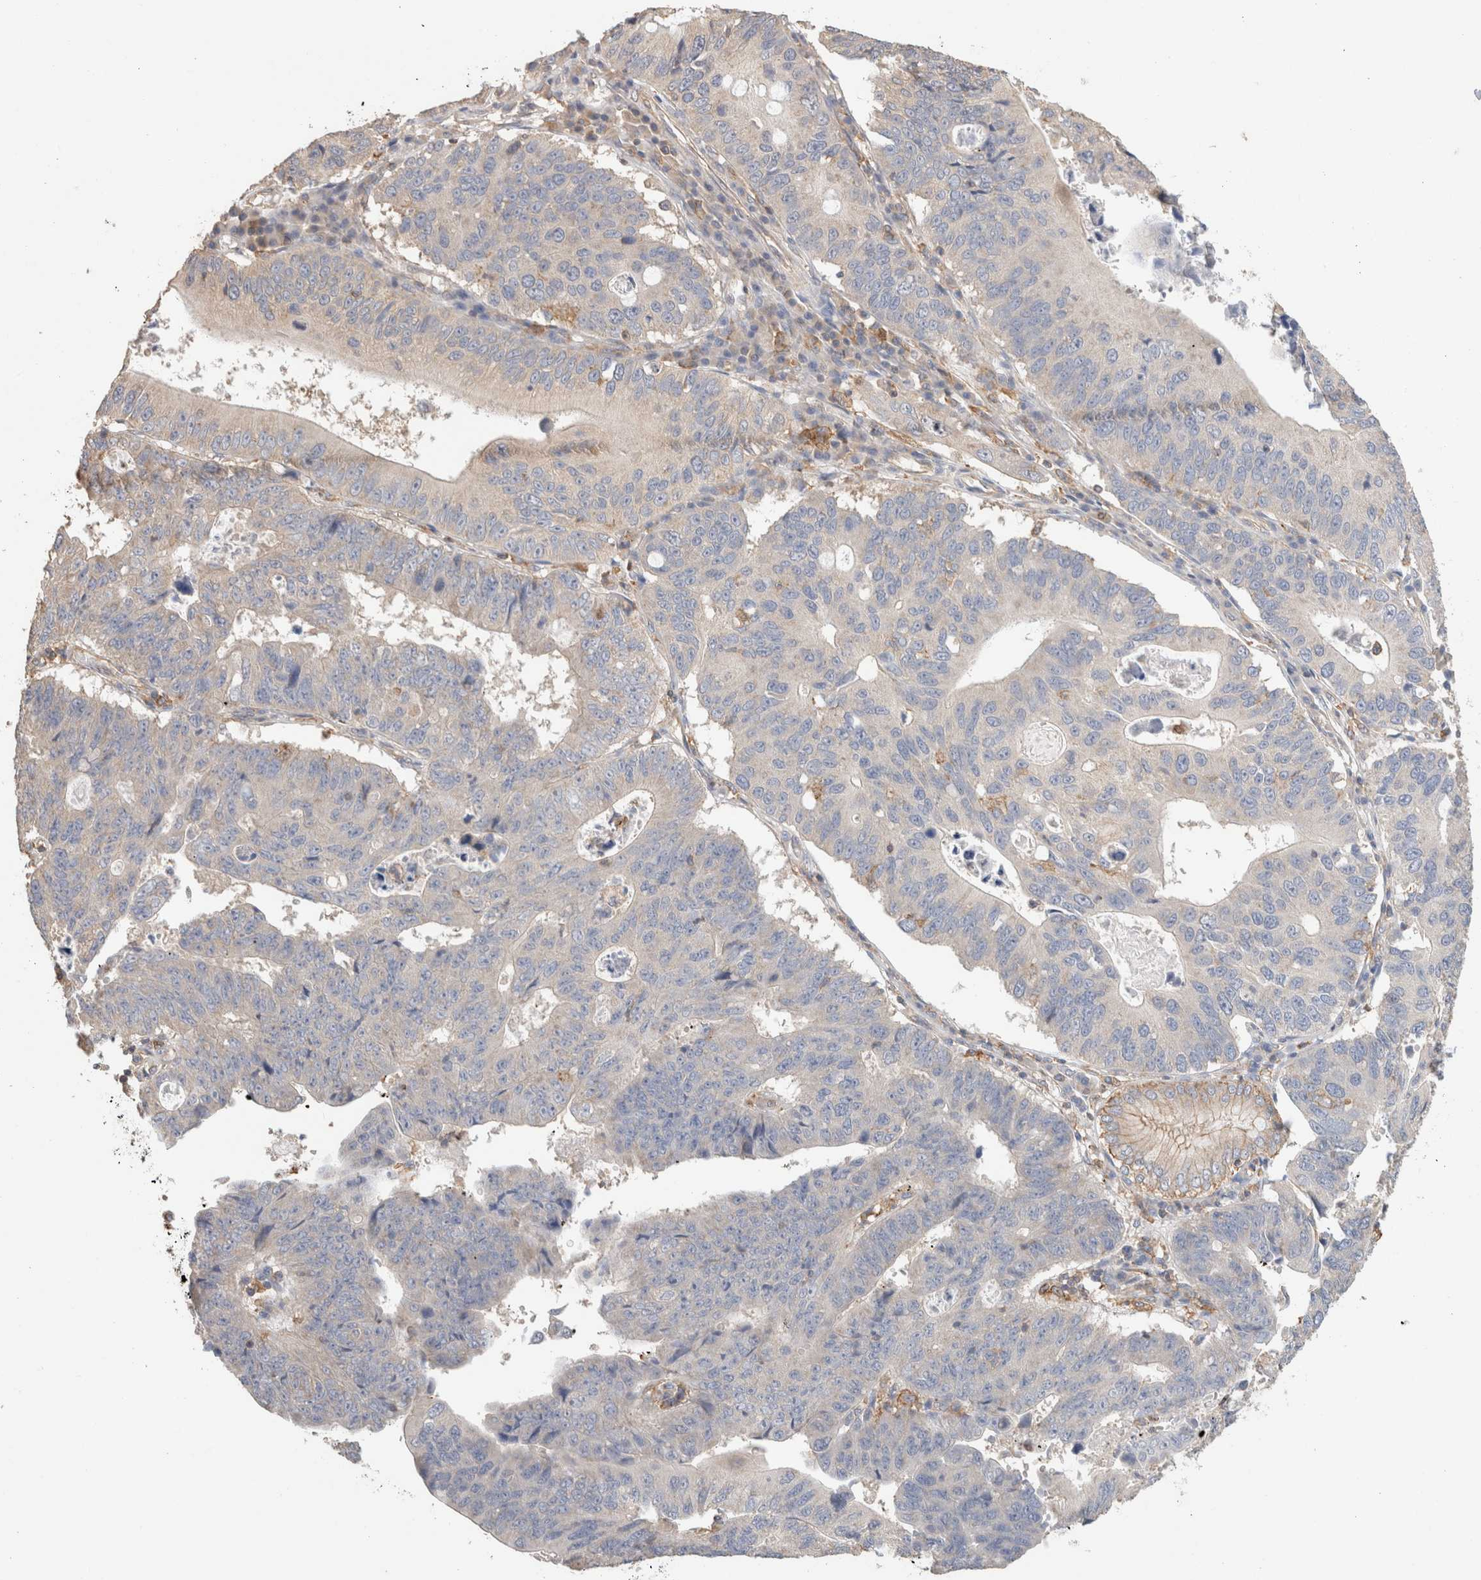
{"staining": {"intensity": "negative", "quantity": "none", "location": "none"}, "tissue": "stomach cancer", "cell_type": "Tumor cells", "image_type": "cancer", "snomed": [{"axis": "morphology", "description": "Adenocarcinoma, NOS"}, {"axis": "topography", "description": "Stomach"}], "caption": "Histopathology image shows no significant protein staining in tumor cells of stomach cancer.", "gene": "CFAP418", "patient": {"sex": "male", "age": 59}}